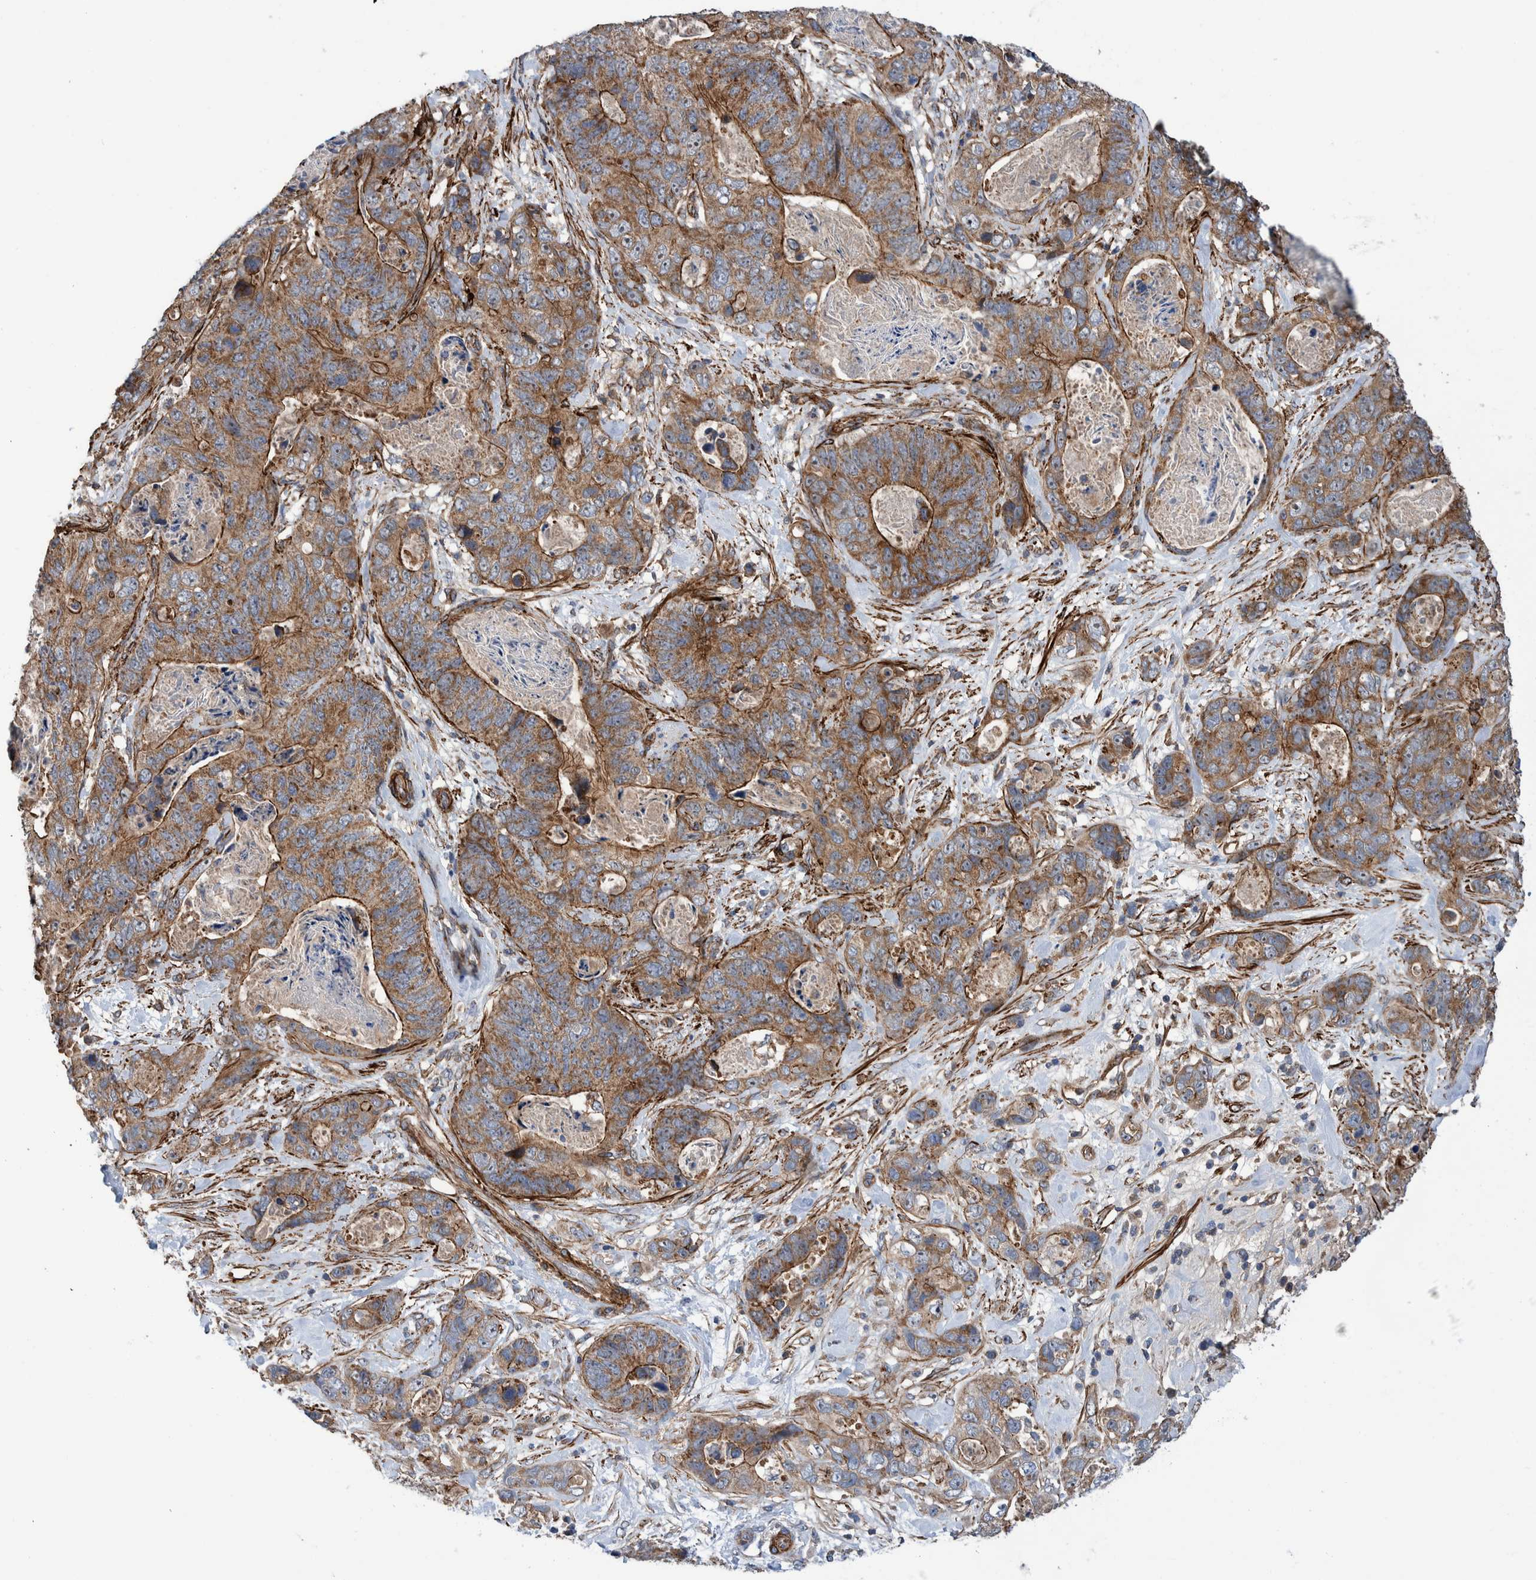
{"staining": {"intensity": "moderate", "quantity": ">75%", "location": "cytoplasmic/membranous"}, "tissue": "stomach cancer", "cell_type": "Tumor cells", "image_type": "cancer", "snomed": [{"axis": "morphology", "description": "Normal tissue, NOS"}, {"axis": "morphology", "description": "Adenocarcinoma, NOS"}, {"axis": "topography", "description": "Stomach"}], "caption": "Stomach adenocarcinoma stained with IHC reveals moderate cytoplasmic/membranous expression in approximately >75% of tumor cells.", "gene": "SLC25A10", "patient": {"sex": "female", "age": 89}}